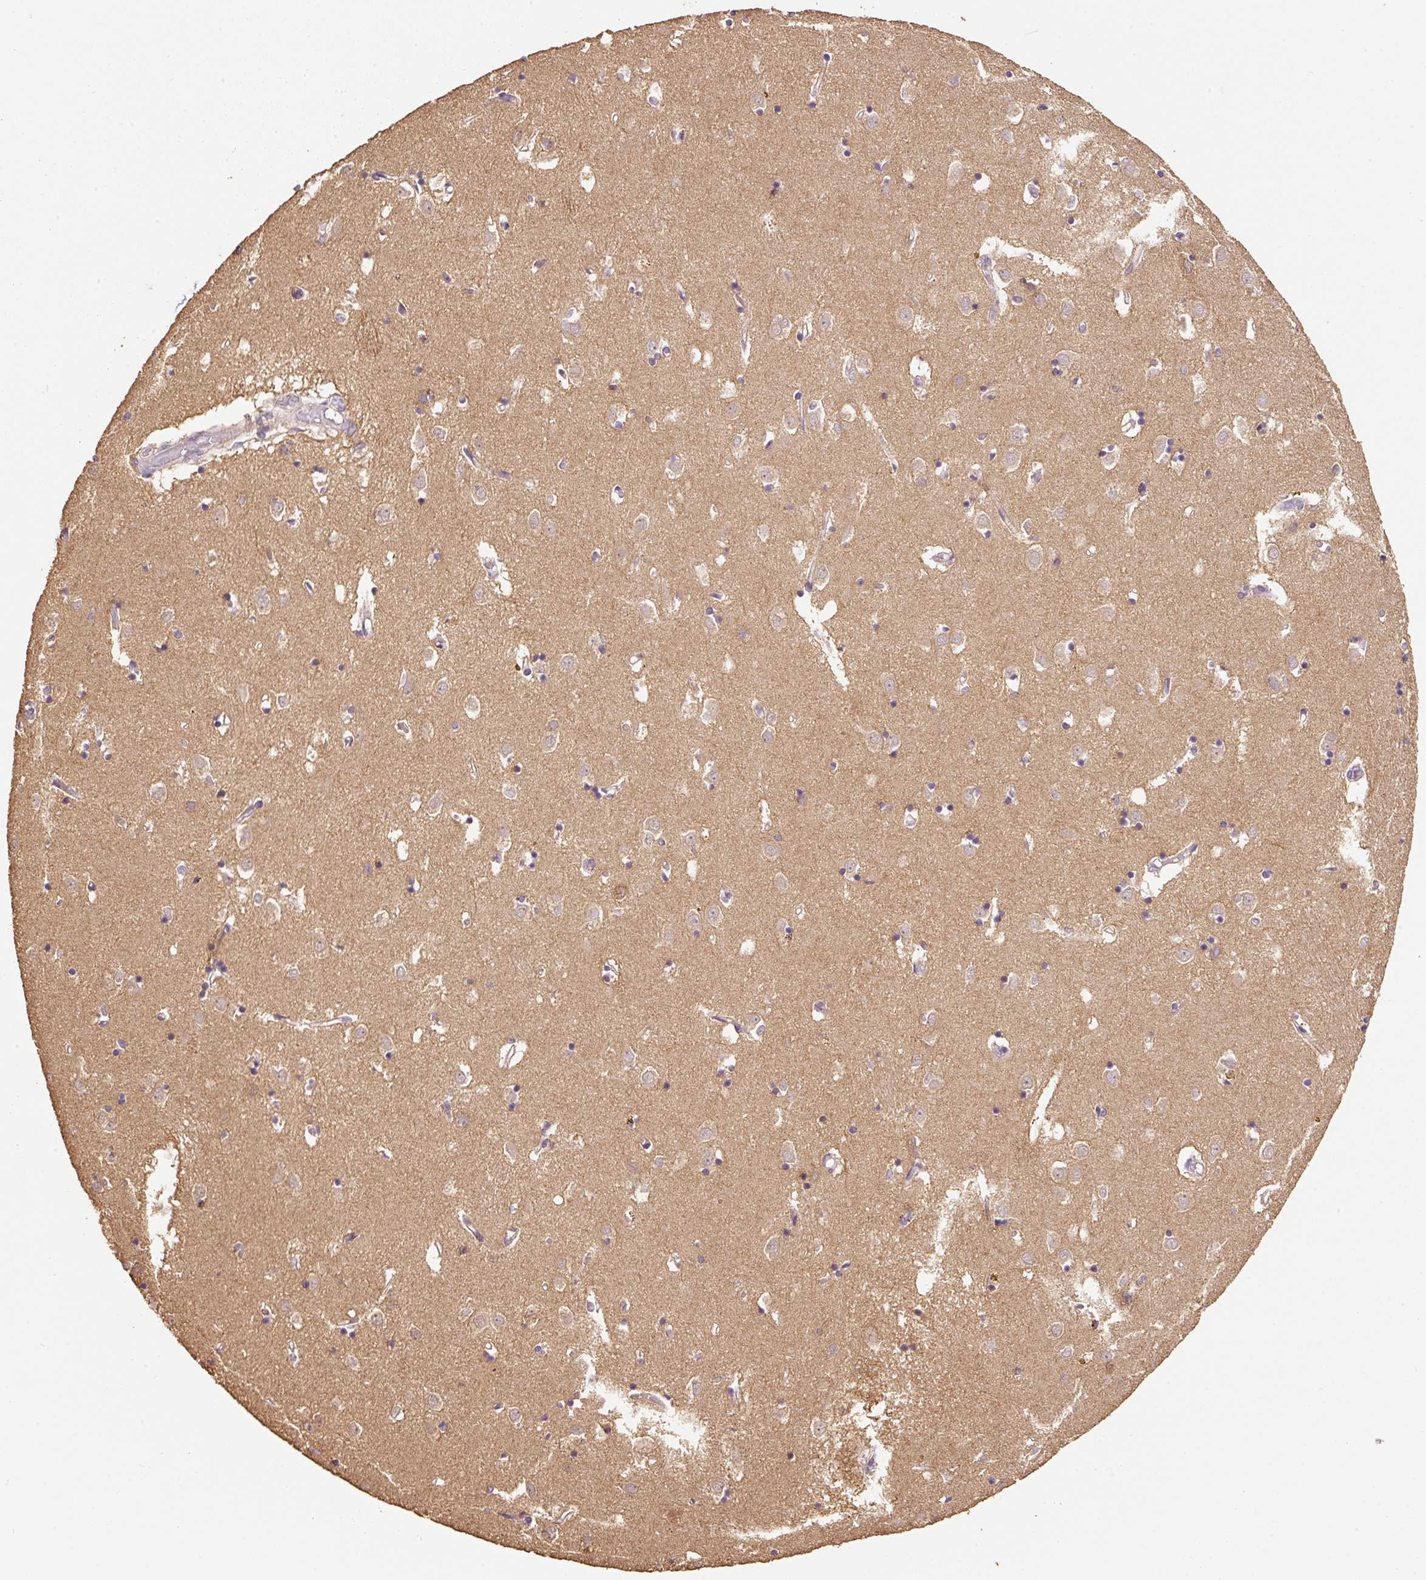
{"staining": {"intensity": "negative", "quantity": "none", "location": "none"}, "tissue": "caudate", "cell_type": "Glial cells", "image_type": "normal", "snomed": [{"axis": "morphology", "description": "Normal tissue, NOS"}, {"axis": "topography", "description": "Lateral ventricle wall"}], "caption": "DAB immunohistochemical staining of normal human caudate demonstrates no significant staining in glial cells. Nuclei are stained in blue.", "gene": "HERC2", "patient": {"sex": "male", "age": 70}}